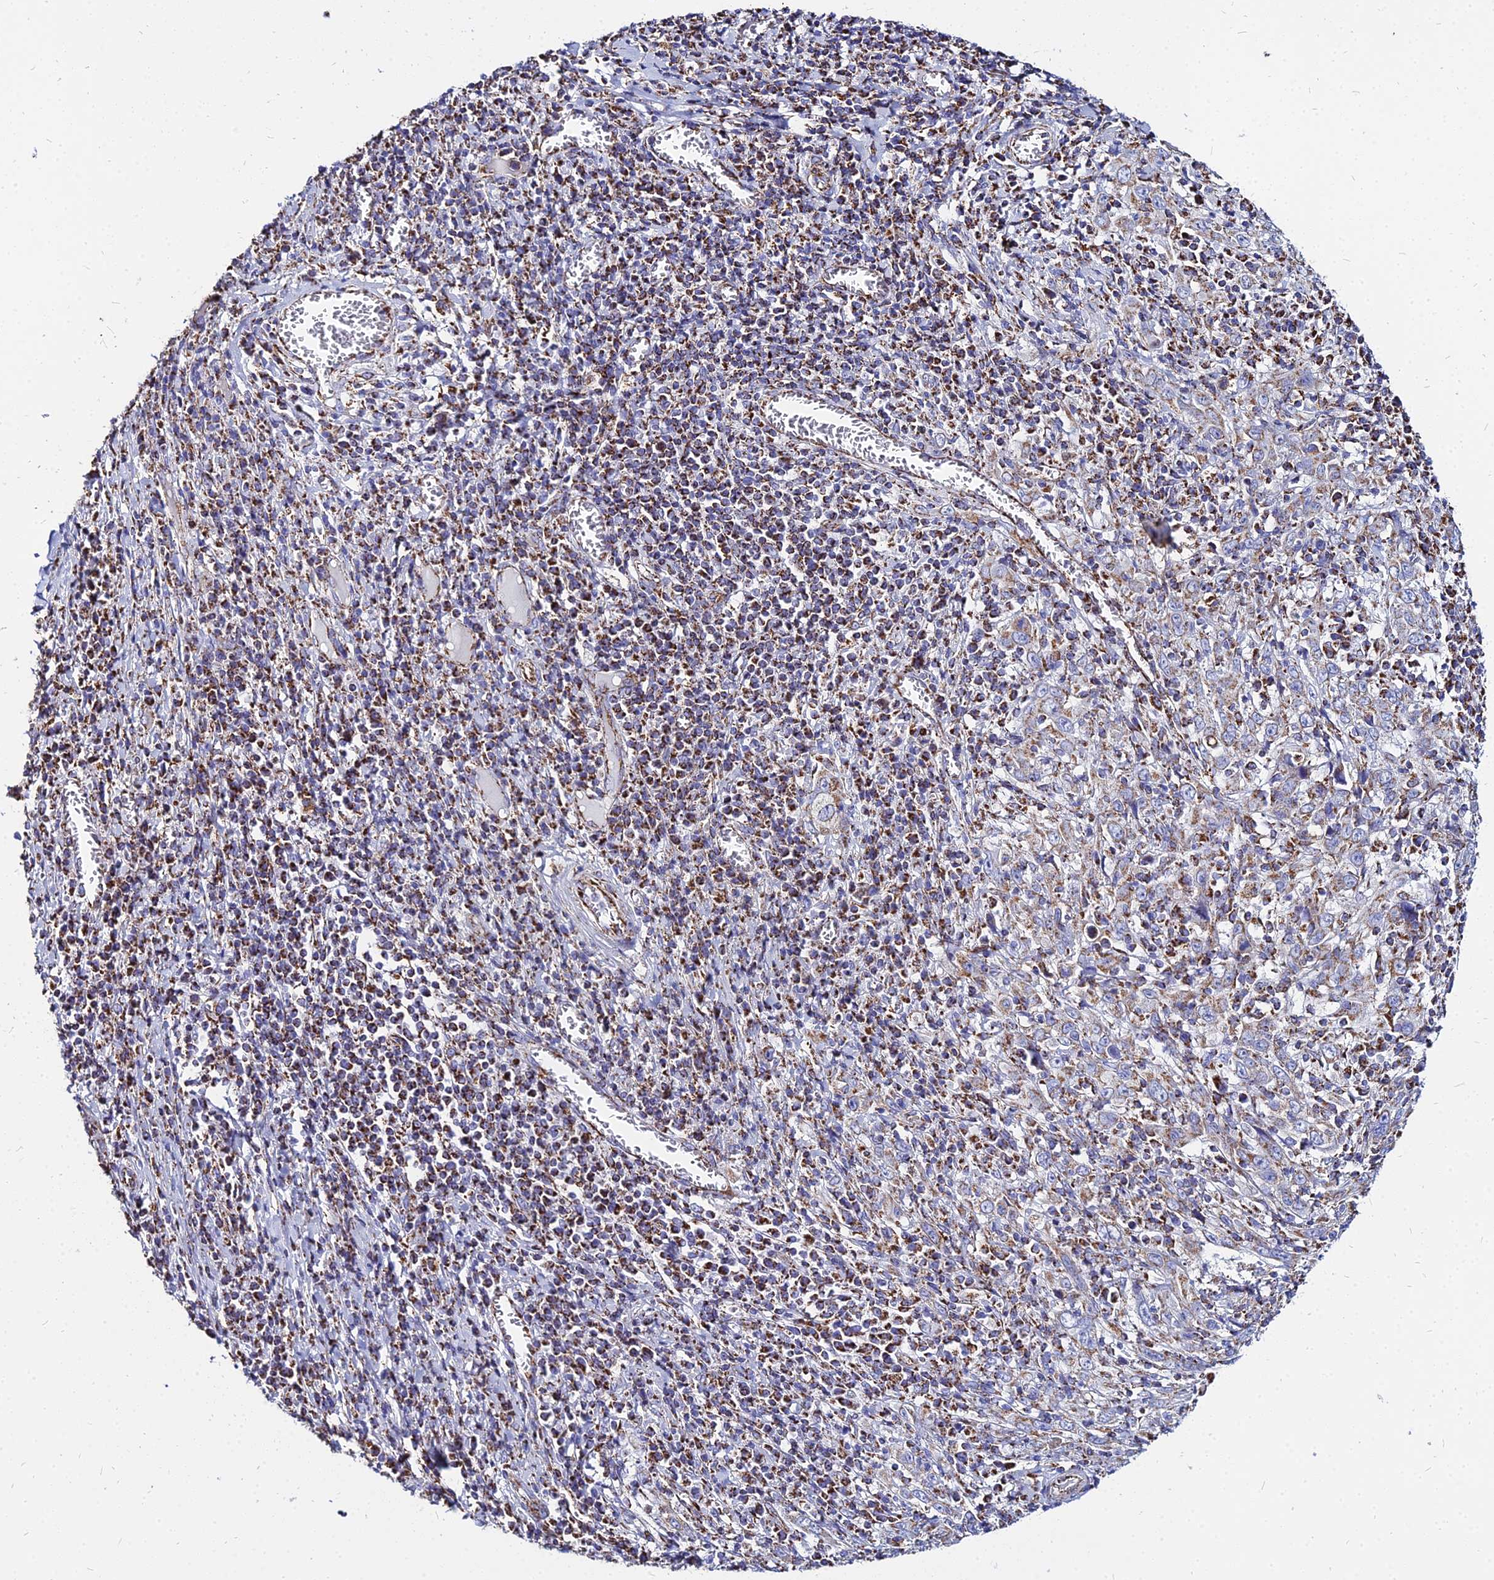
{"staining": {"intensity": "weak", "quantity": ">75%", "location": "cytoplasmic/membranous"}, "tissue": "cervical cancer", "cell_type": "Tumor cells", "image_type": "cancer", "snomed": [{"axis": "morphology", "description": "Squamous cell carcinoma, NOS"}, {"axis": "topography", "description": "Cervix"}], "caption": "High-magnification brightfield microscopy of cervical cancer stained with DAB (3,3'-diaminobenzidine) (brown) and counterstained with hematoxylin (blue). tumor cells exhibit weak cytoplasmic/membranous expression is appreciated in approximately>75% of cells. (brown staining indicates protein expression, while blue staining denotes nuclei).", "gene": "DLD", "patient": {"sex": "female", "age": 46}}